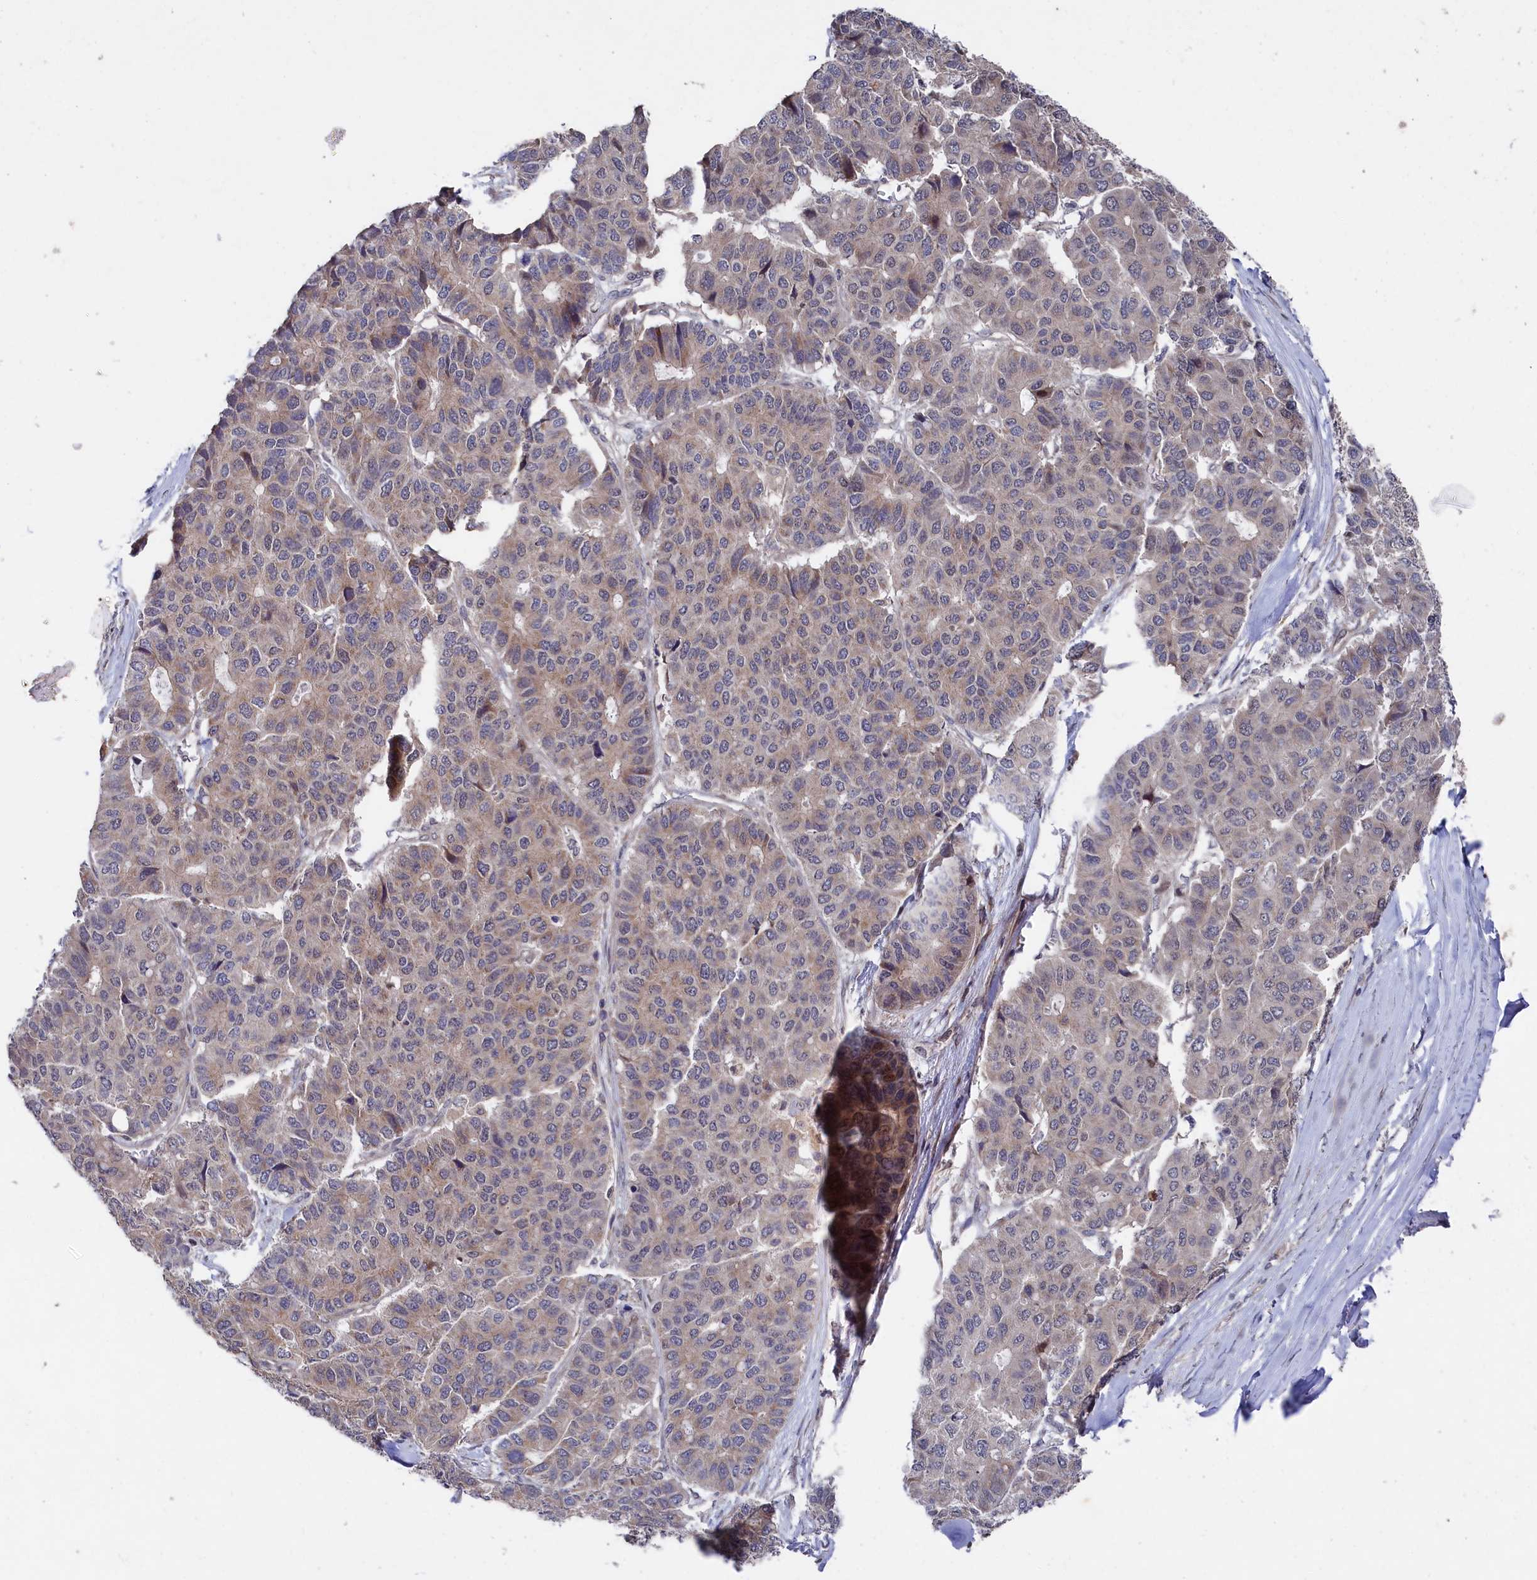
{"staining": {"intensity": "weak", "quantity": "25%-75%", "location": "cytoplasmic/membranous"}, "tissue": "pancreatic cancer", "cell_type": "Tumor cells", "image_type": "cancer", "snomed": [{"axis": "morphology", "description": "Adenocarcinoma, NOS"}, {"axis": "topography", "description": "Pancreas"}], "caption": "Weak cytoplasmic/membranous protein expression is appreciated in about 25%-75% of tumor cells in pancreatic adenocarcinoma.", "gene": "SUPV3L1", "patient": {"sex": "male", "age": 50}}